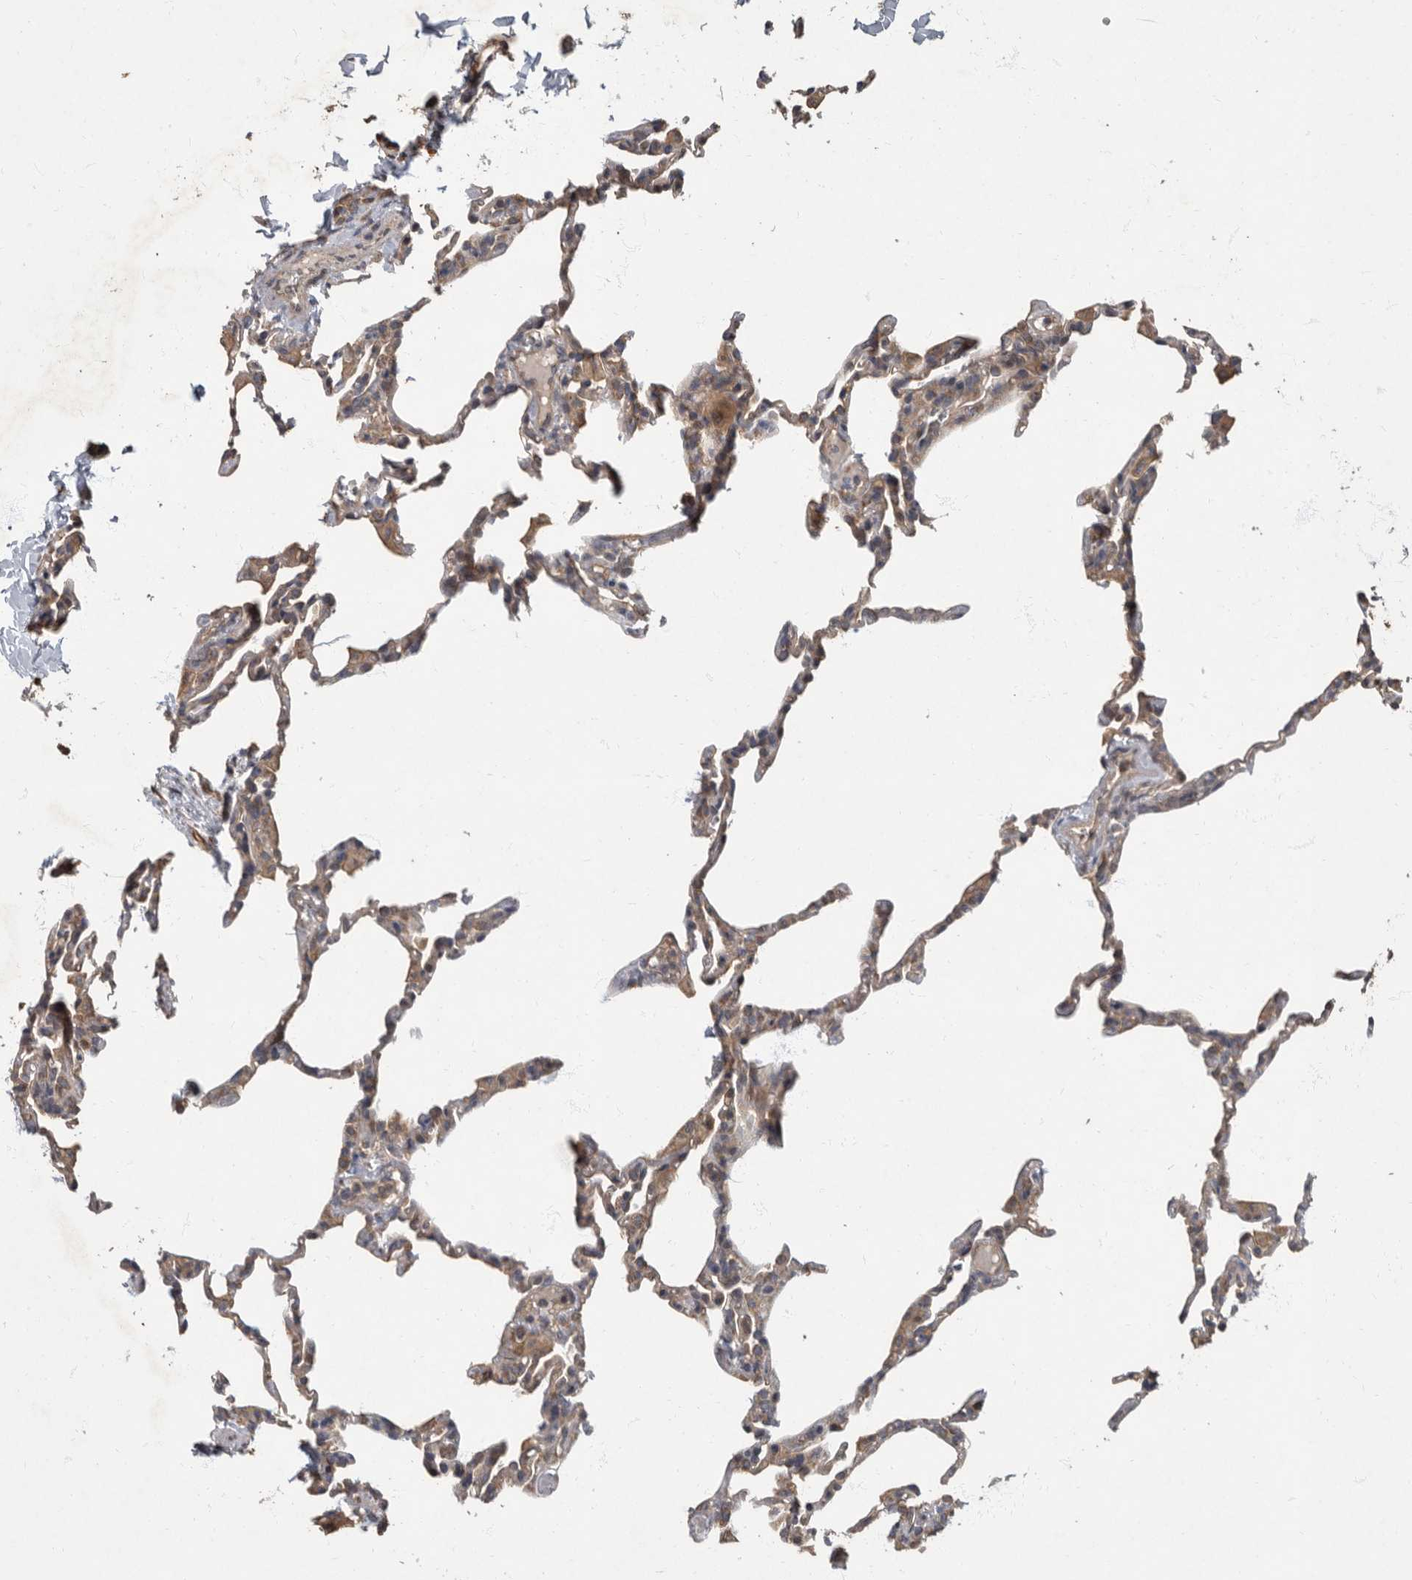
{"staining": {"intensity": "weak", "quantity": "<25%", "location": "cytoplasmic/membranous"}, "tissue": "lung", "cell_type": "Alveolar cells", "image_type": "normal", "snomed": [{"axis": "morphology", "description": "Normal tissue, NOS"}, {"axis": "topography", "description": "Lung"}], "caption": "Lung stained for a protein using immunohistochemistry shows no expression alveolar cells.", "gene": "IQCK", "patient": {"sex": "male", "age": 20}}